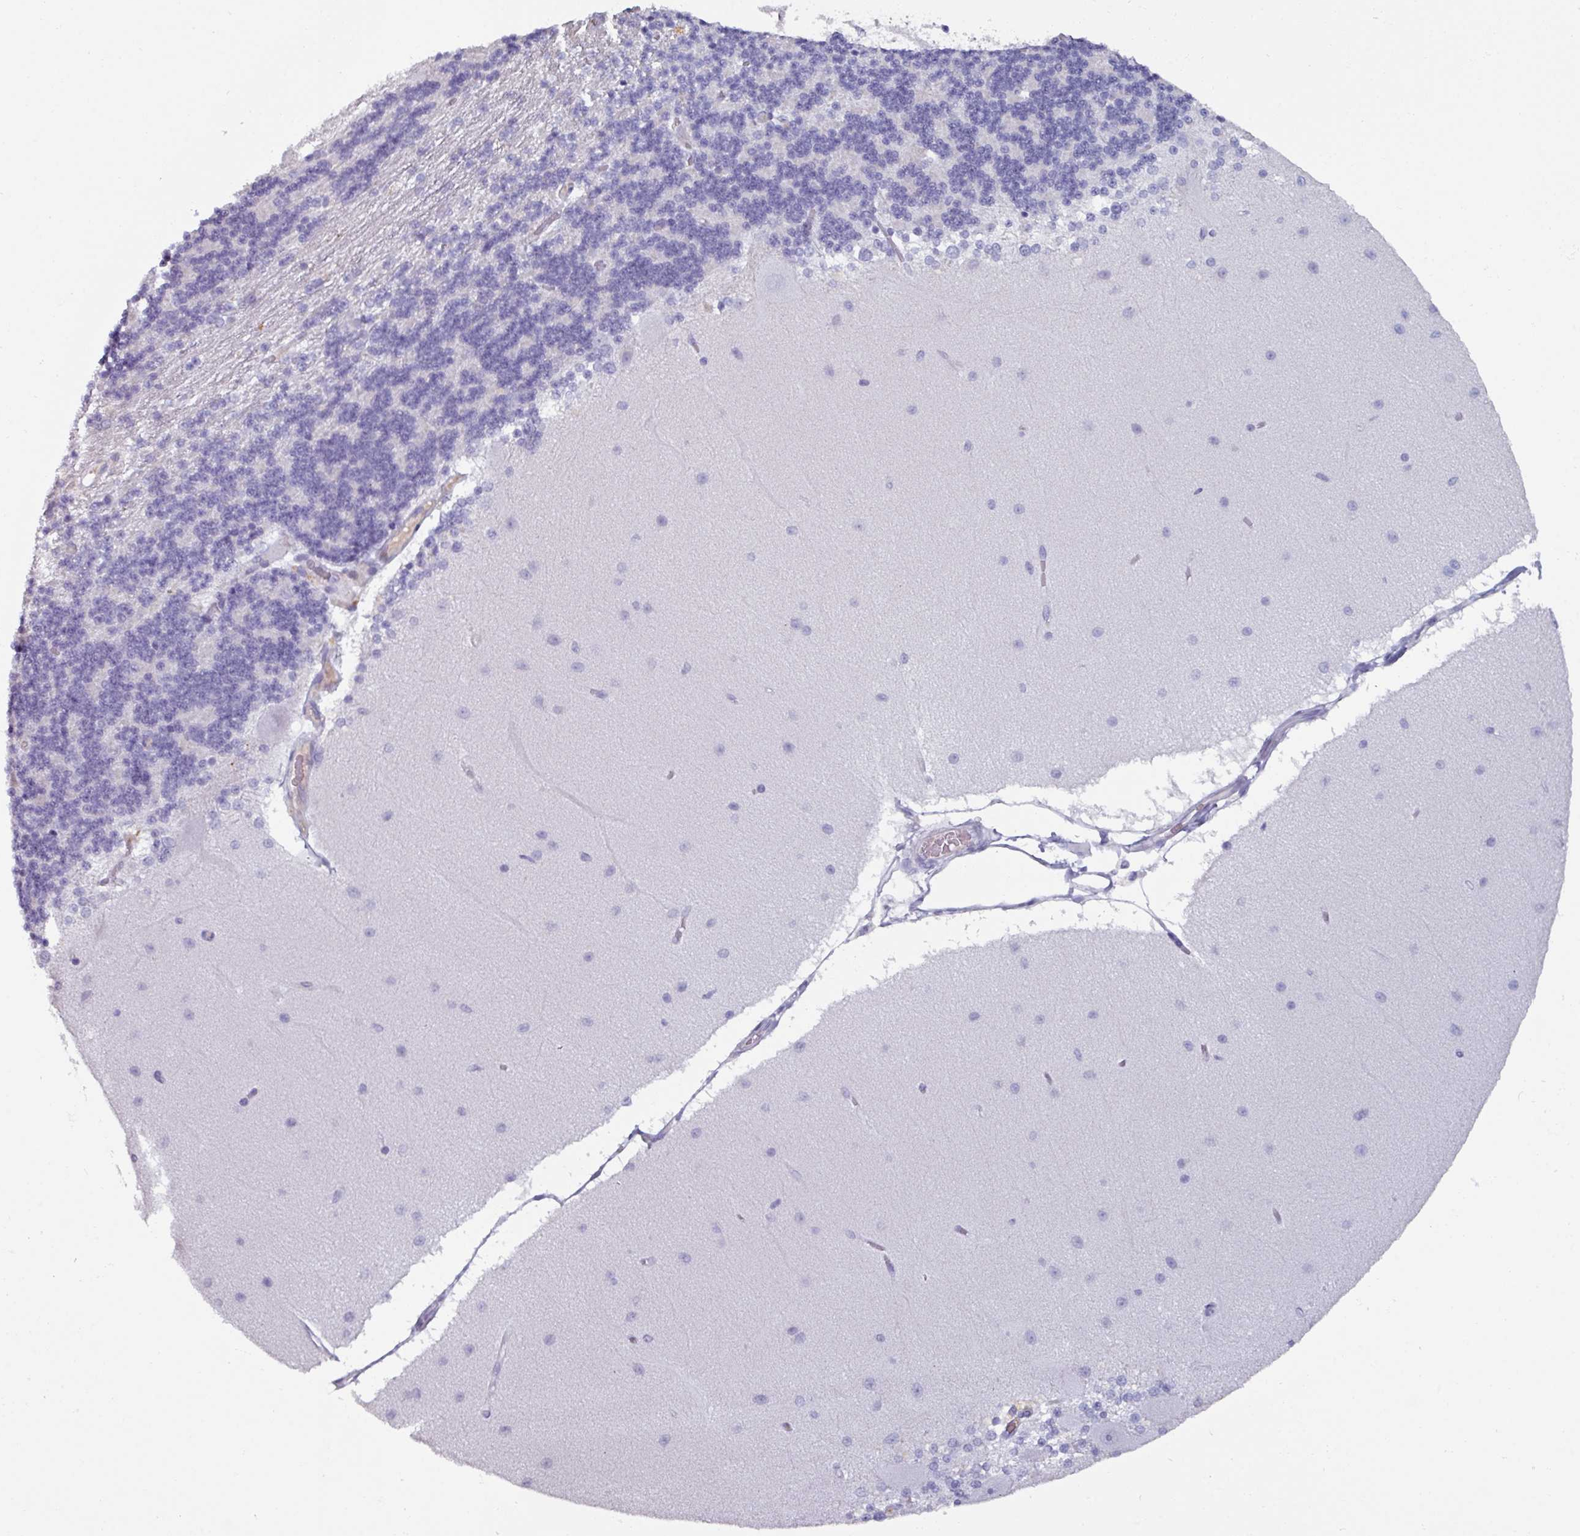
{"staining": {"intensity": "negative", "quantity": "none", "location": "none"}, "tissue": "cerebellum", "cell_type": "Cells in granular layer", "image_type": "normal", "snomed": [{"axis": "morphology", "description": "Normal tissue, NOS"}, {"axis": "topography", "description": "Cerebellum"}], "caption": "DAB (3,3'-diaminobenzidine) immunohistochemical staining of unremarkable cerebellum reveals no significant positivity in cells in granular layer.", "gene": "SPESP1", "patient": {"sex": "female", "age": 54}}